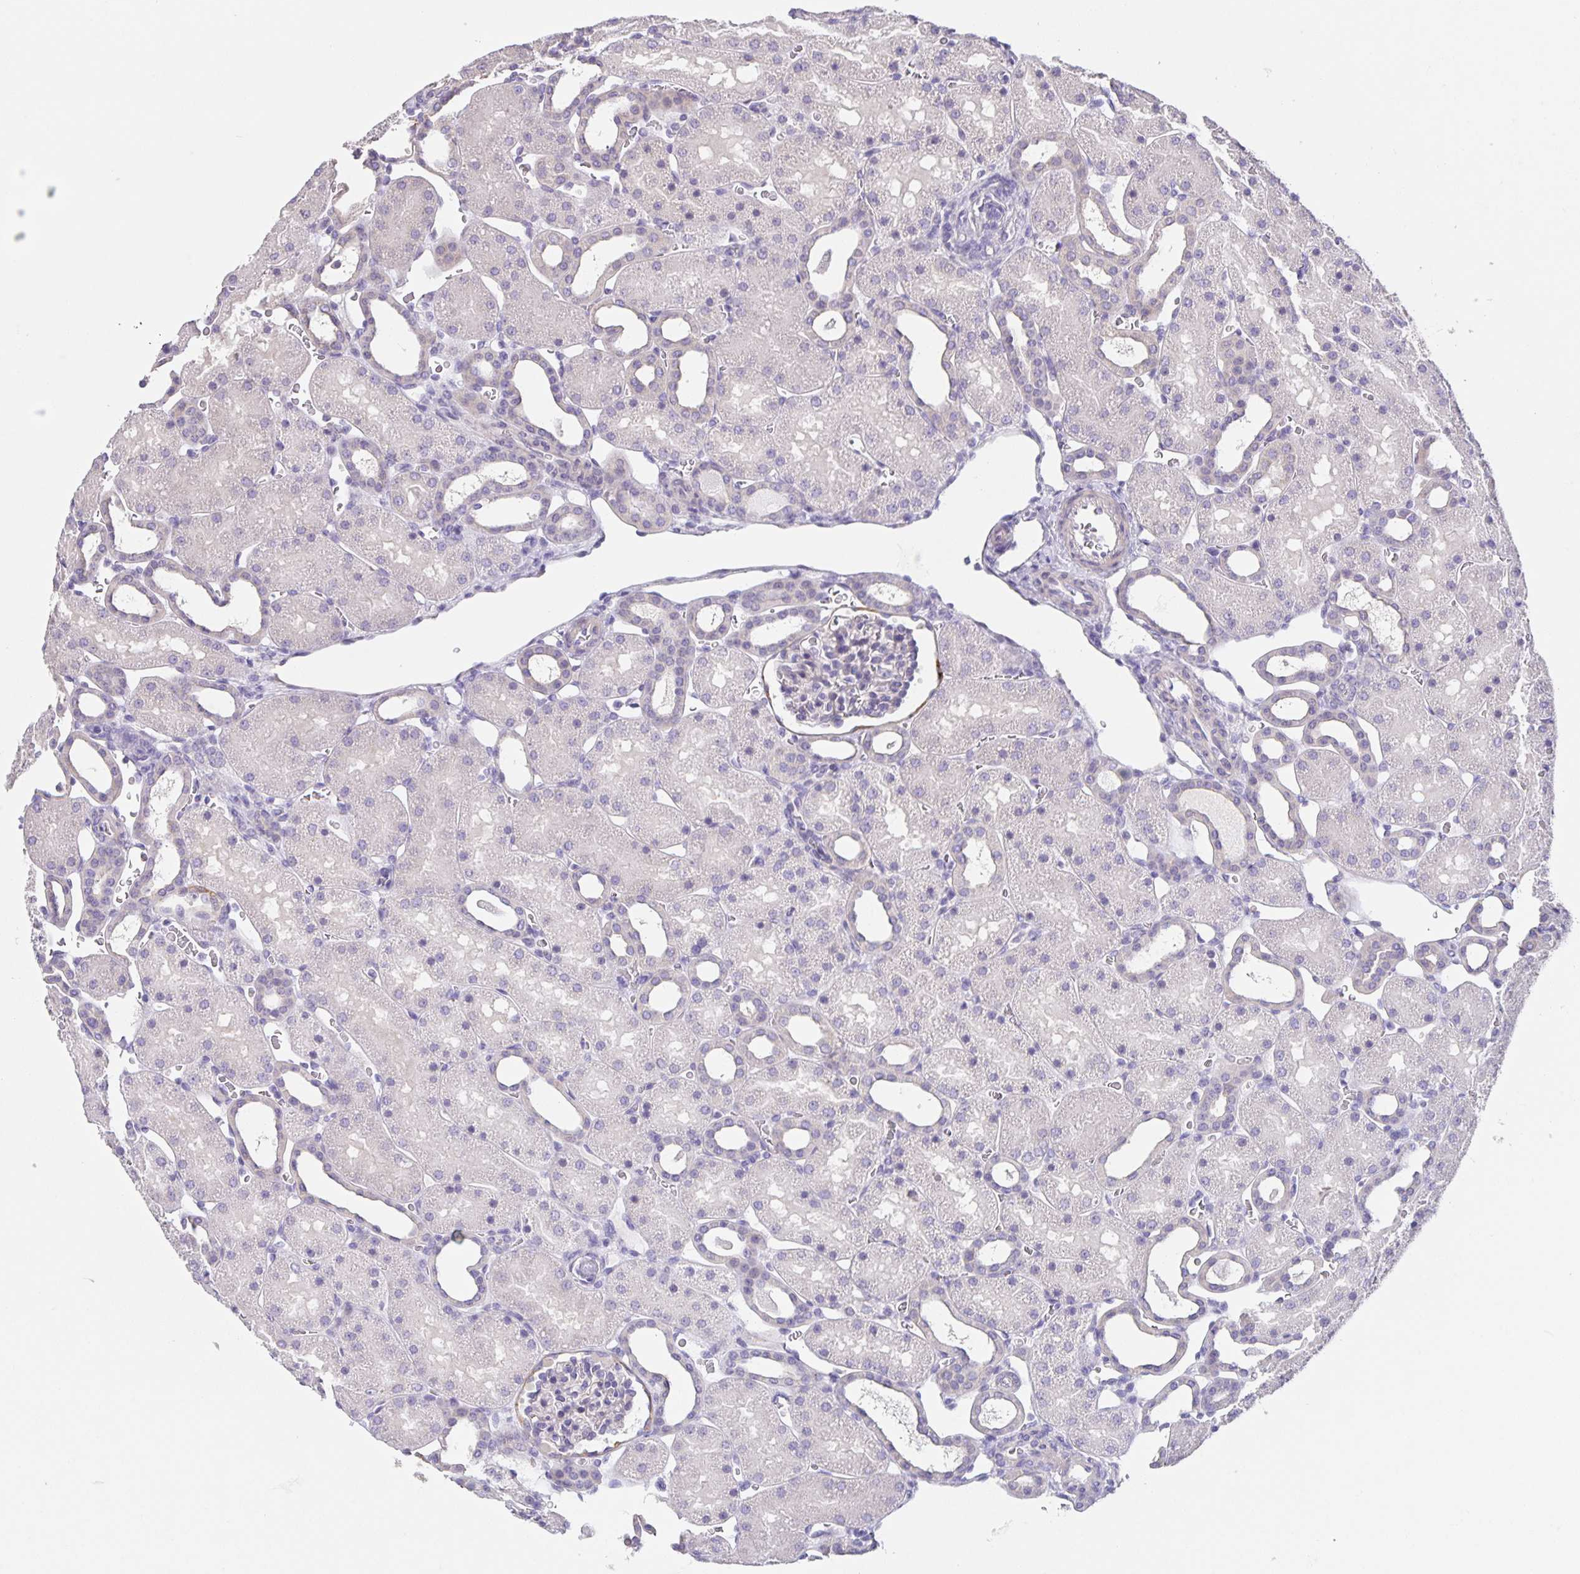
{"staining": {"intensity": "negative", "quantity": "none", "location": "none"}, "tissue": "kidney", "cell_type": "Cells in glomeruli", "image_type": "normal", "snomed": [{"axis": "morphology", "description": "Normal tissue, NOS"}, {"axis": "topography", "description": "Kidney"}], "caption": "Protein analysis of benign kidney exhibits no significant staining in cells in glomeruli.", "gene": "PRR36", "patient": {"sex": "male", "age": 2}}